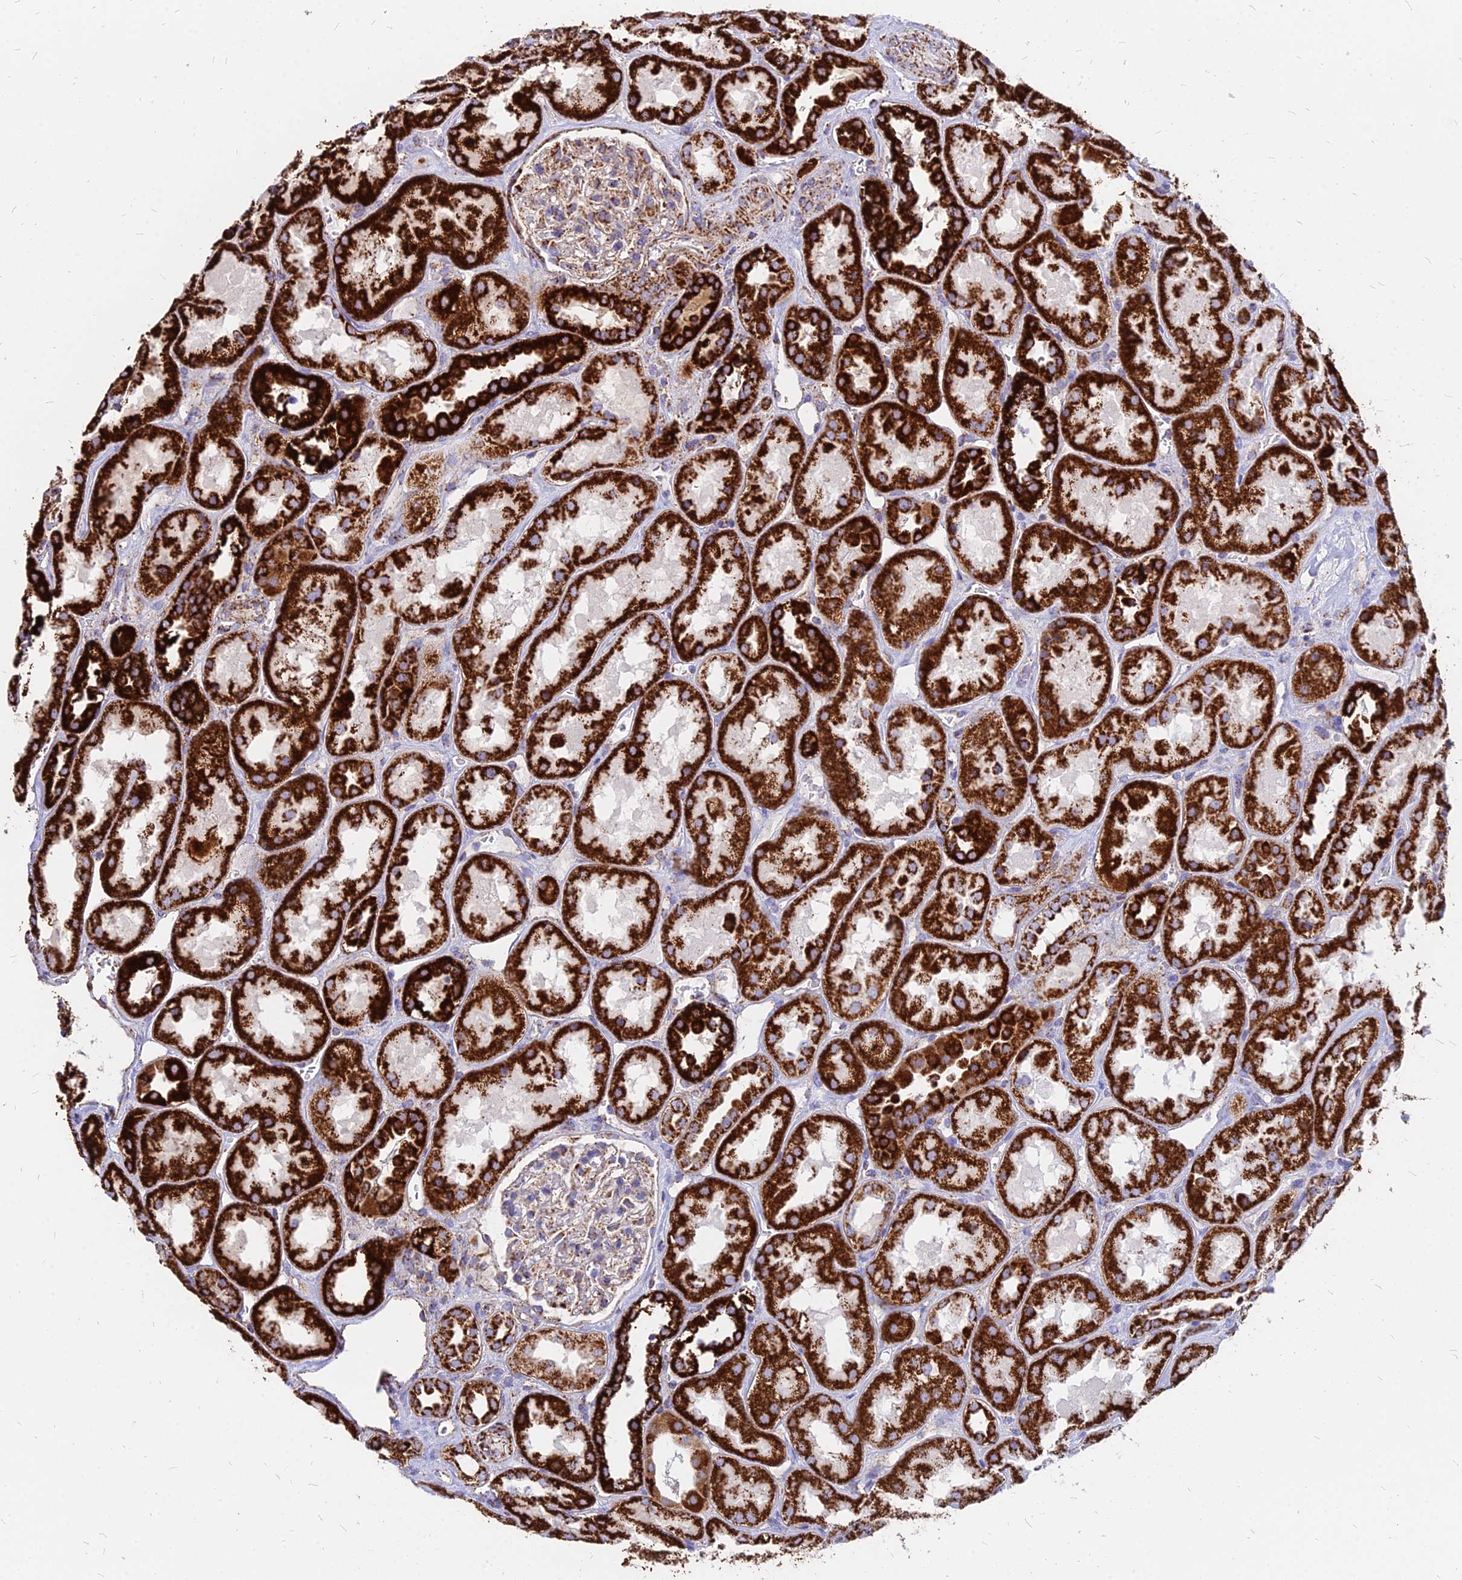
{"staining": {"intensity": "moderate", "quantity": "25%-75%", "location": "cytoplasmic/membranous"}, "tissue": "kidney", "cell_type": "Cells in glomeruli", "image_type": "normal", "snomed": [{"axis": "morphology", "description": "Normal tissue, NOS"}, {"axis": "topography", "description": "Kidney"}], "caption": "Immunohistochemical staining of normal human kidney displays 25%-75% levels of moderate cytoplasmic/membranous protein positivity in approximately 25%-75% of cells in glomeruli.", "gene": "DLD", "patient": {"sex": "male", "age": 70}}